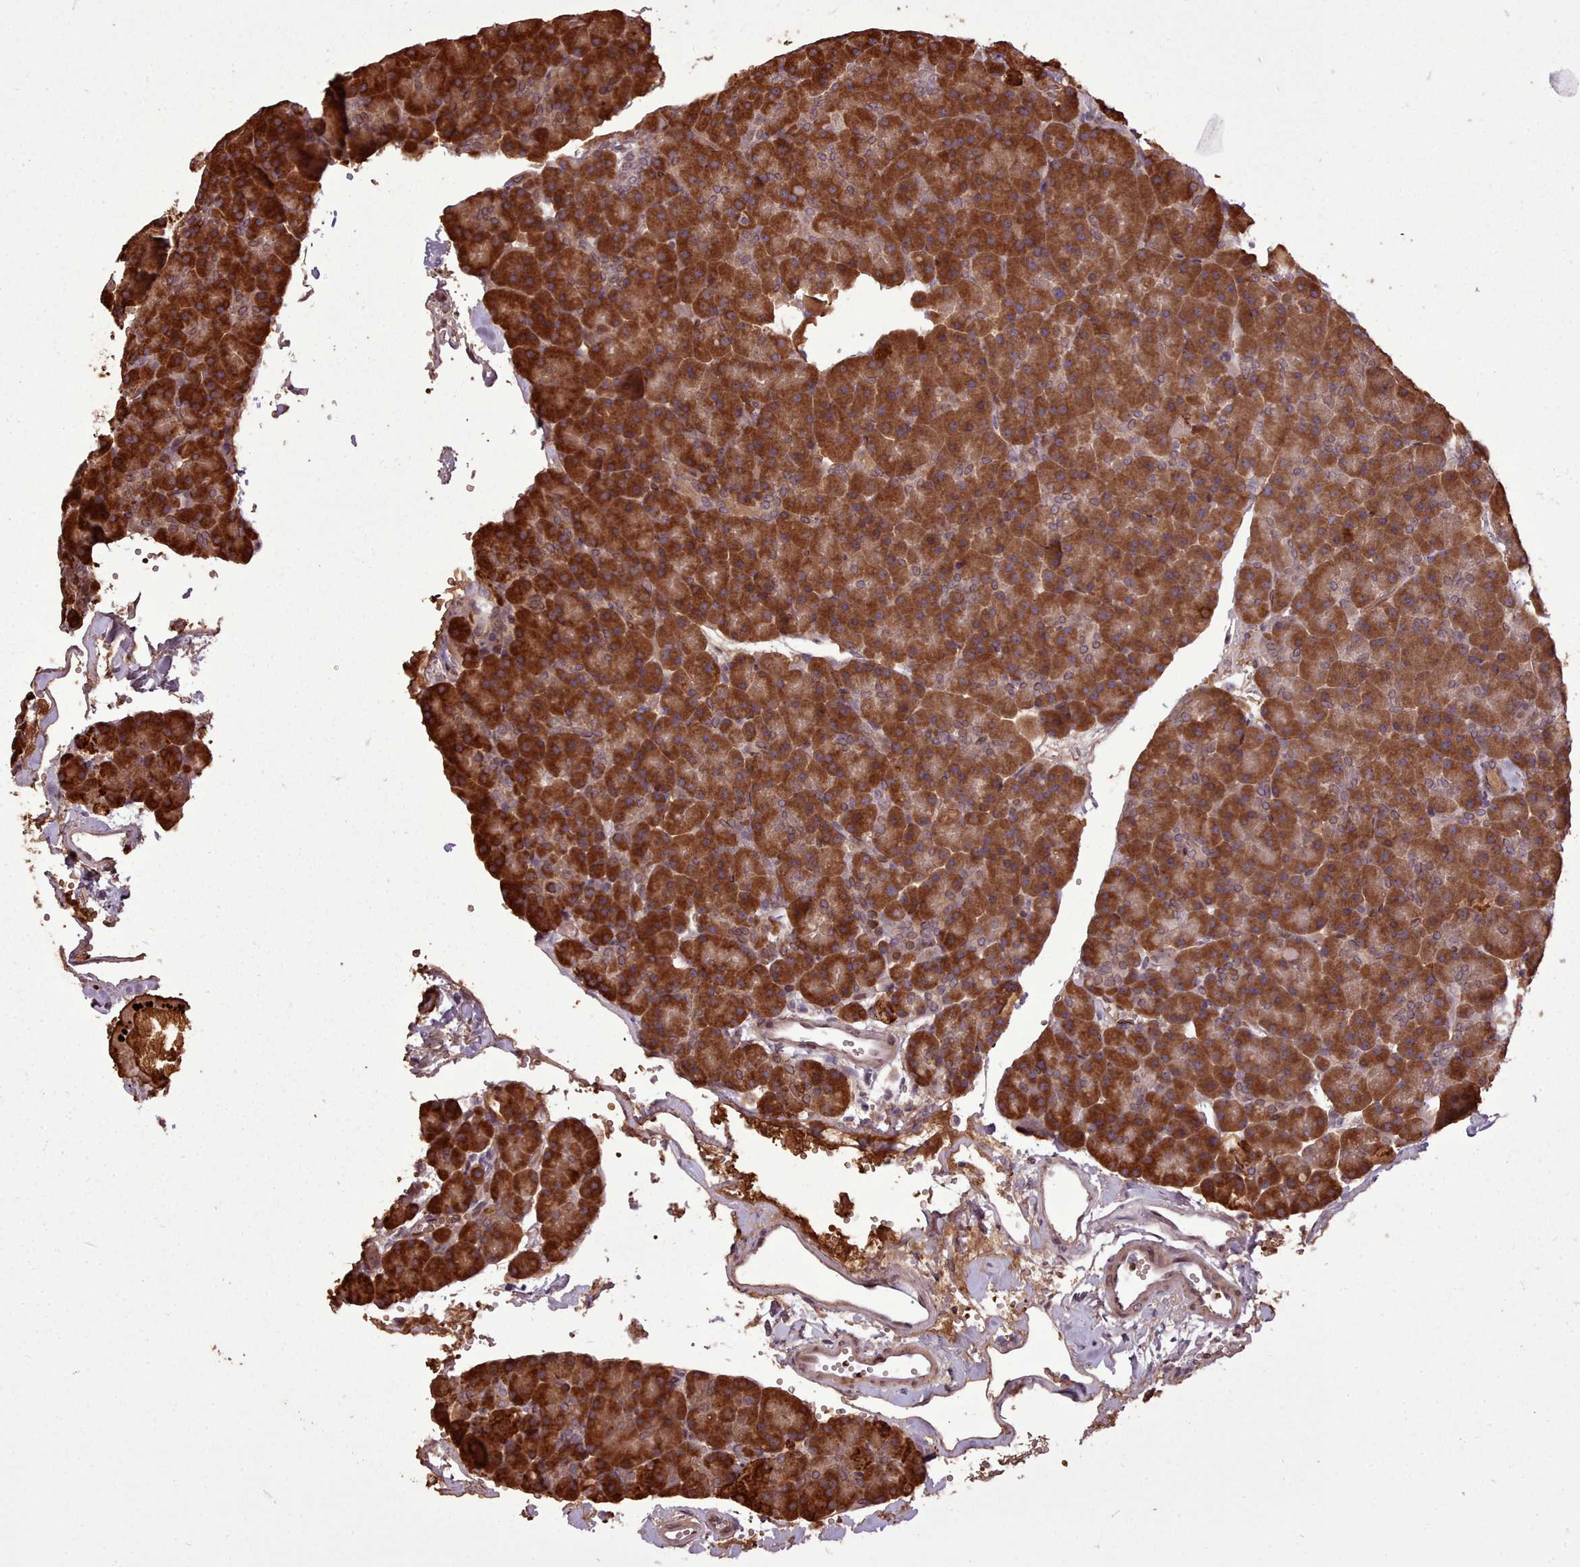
{"staining": {"intensity": "strong", "quantity": ">75%", "location": "cytoplasmic/membranous"}, "tissue": "pancreas", "cell_type": "Exocrine glandular cells", "image_type": "normal", "snomed": [{"axis": "morphology", "description": "Normal tissue, NOS"}, {"axis": "topography", "description": "Pancreas"}], "caption": "Benign pancreas exhibits strong cytoplasmic/membranous positivity in about >75% of exocrine glandular cells, visualized by immunohistochemistry.", "gene": "CABP1", "patient": {"sex": "male", "age": 36}}